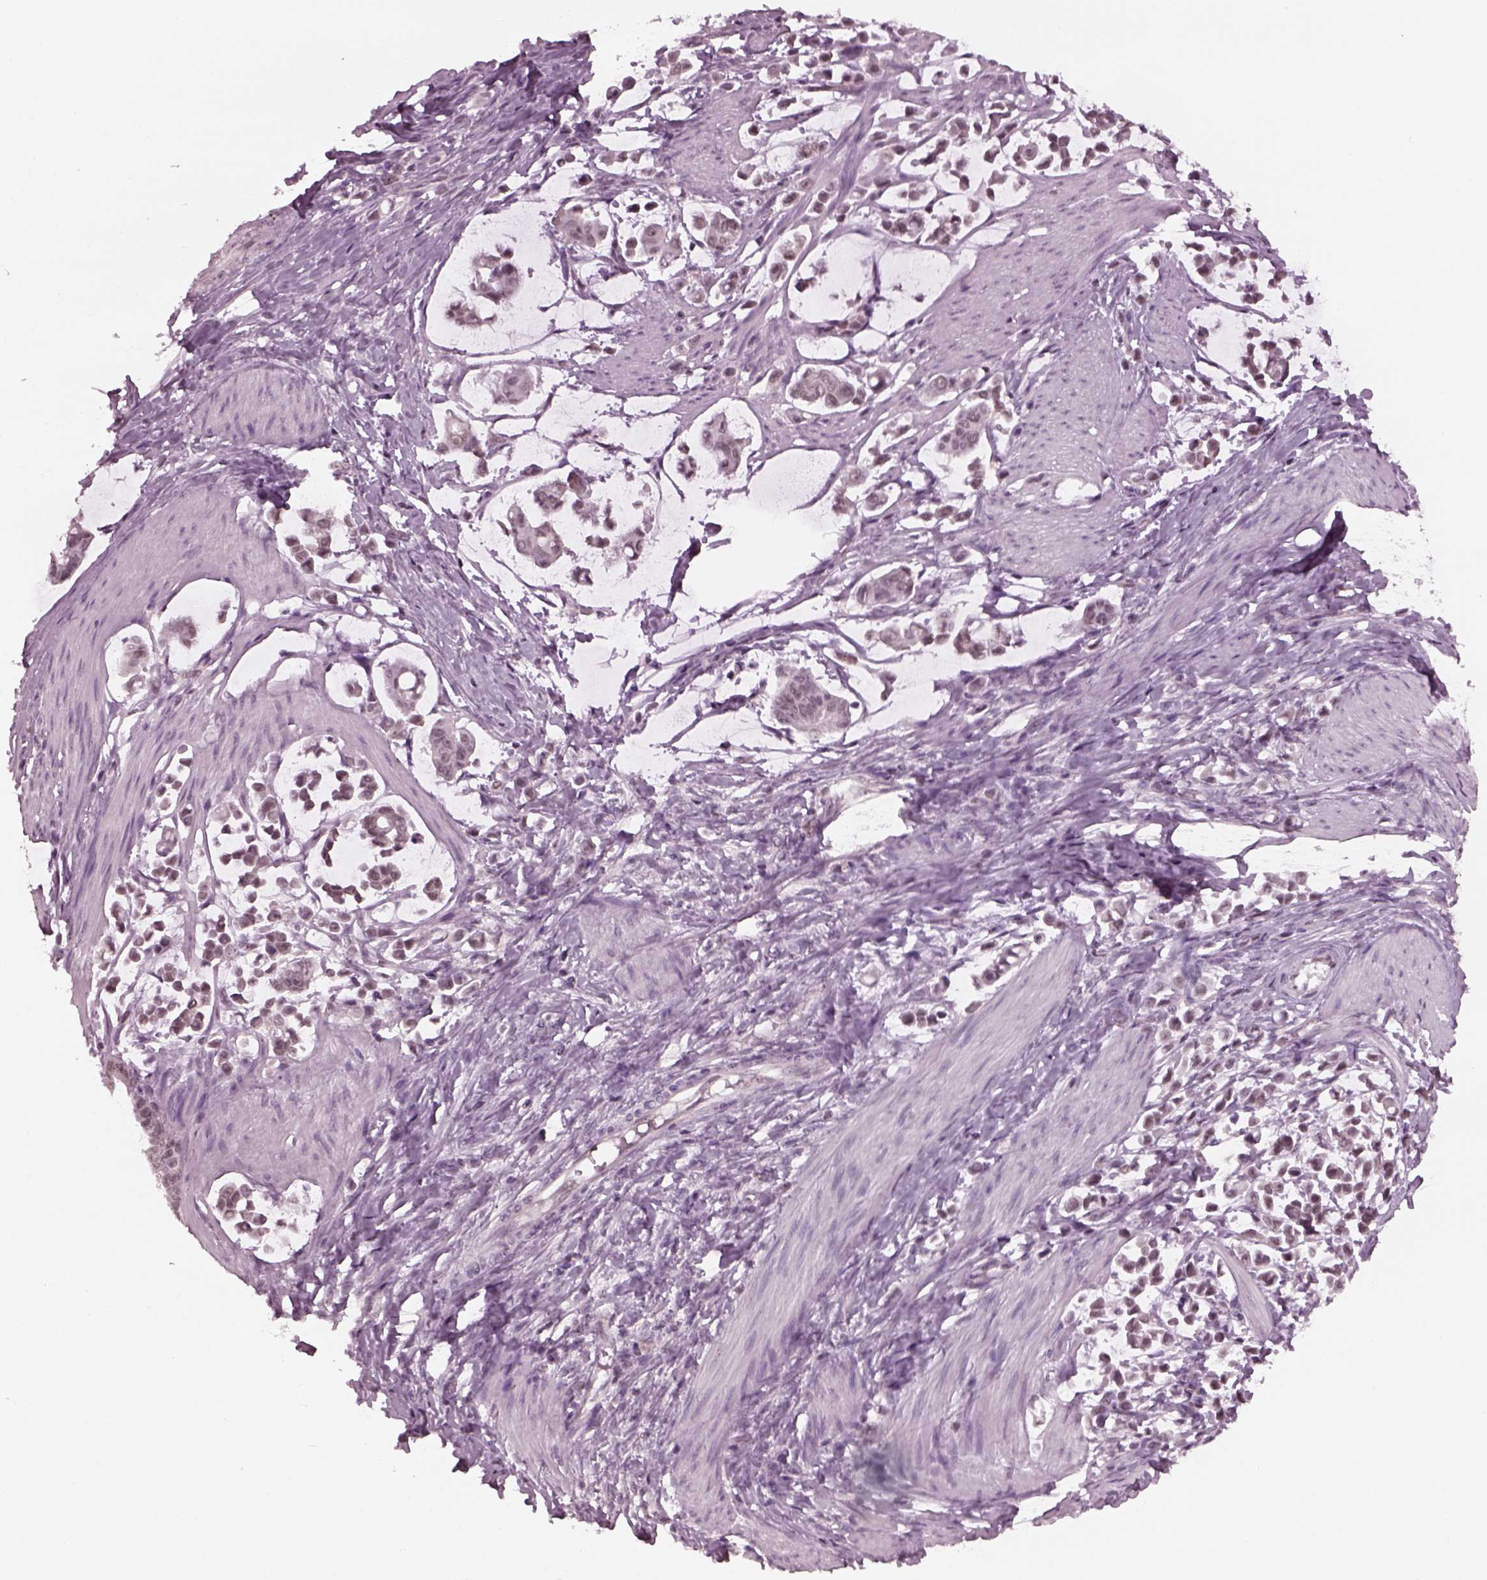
{"staining": {"intensity": "weak", "quantity": ">75%", "location": "nuclear"}, "tissue": "stomach cancer", "cell_type": "Tumor cells", "image_type": "cancer", "snomed": [{"axis": "morphology", "description": "Adenocarcinoma, NOS"}, {"axis": "topography", "description": "Stomach"}], "caption": "Protein analysis of stomach cancer (adenocarcinoma) tissue exhibits weak nuclear positivity in approximately >75% of tumor cells.", "gene": "RUVBL2", "patient": {"sex": "male", "age": 82}}